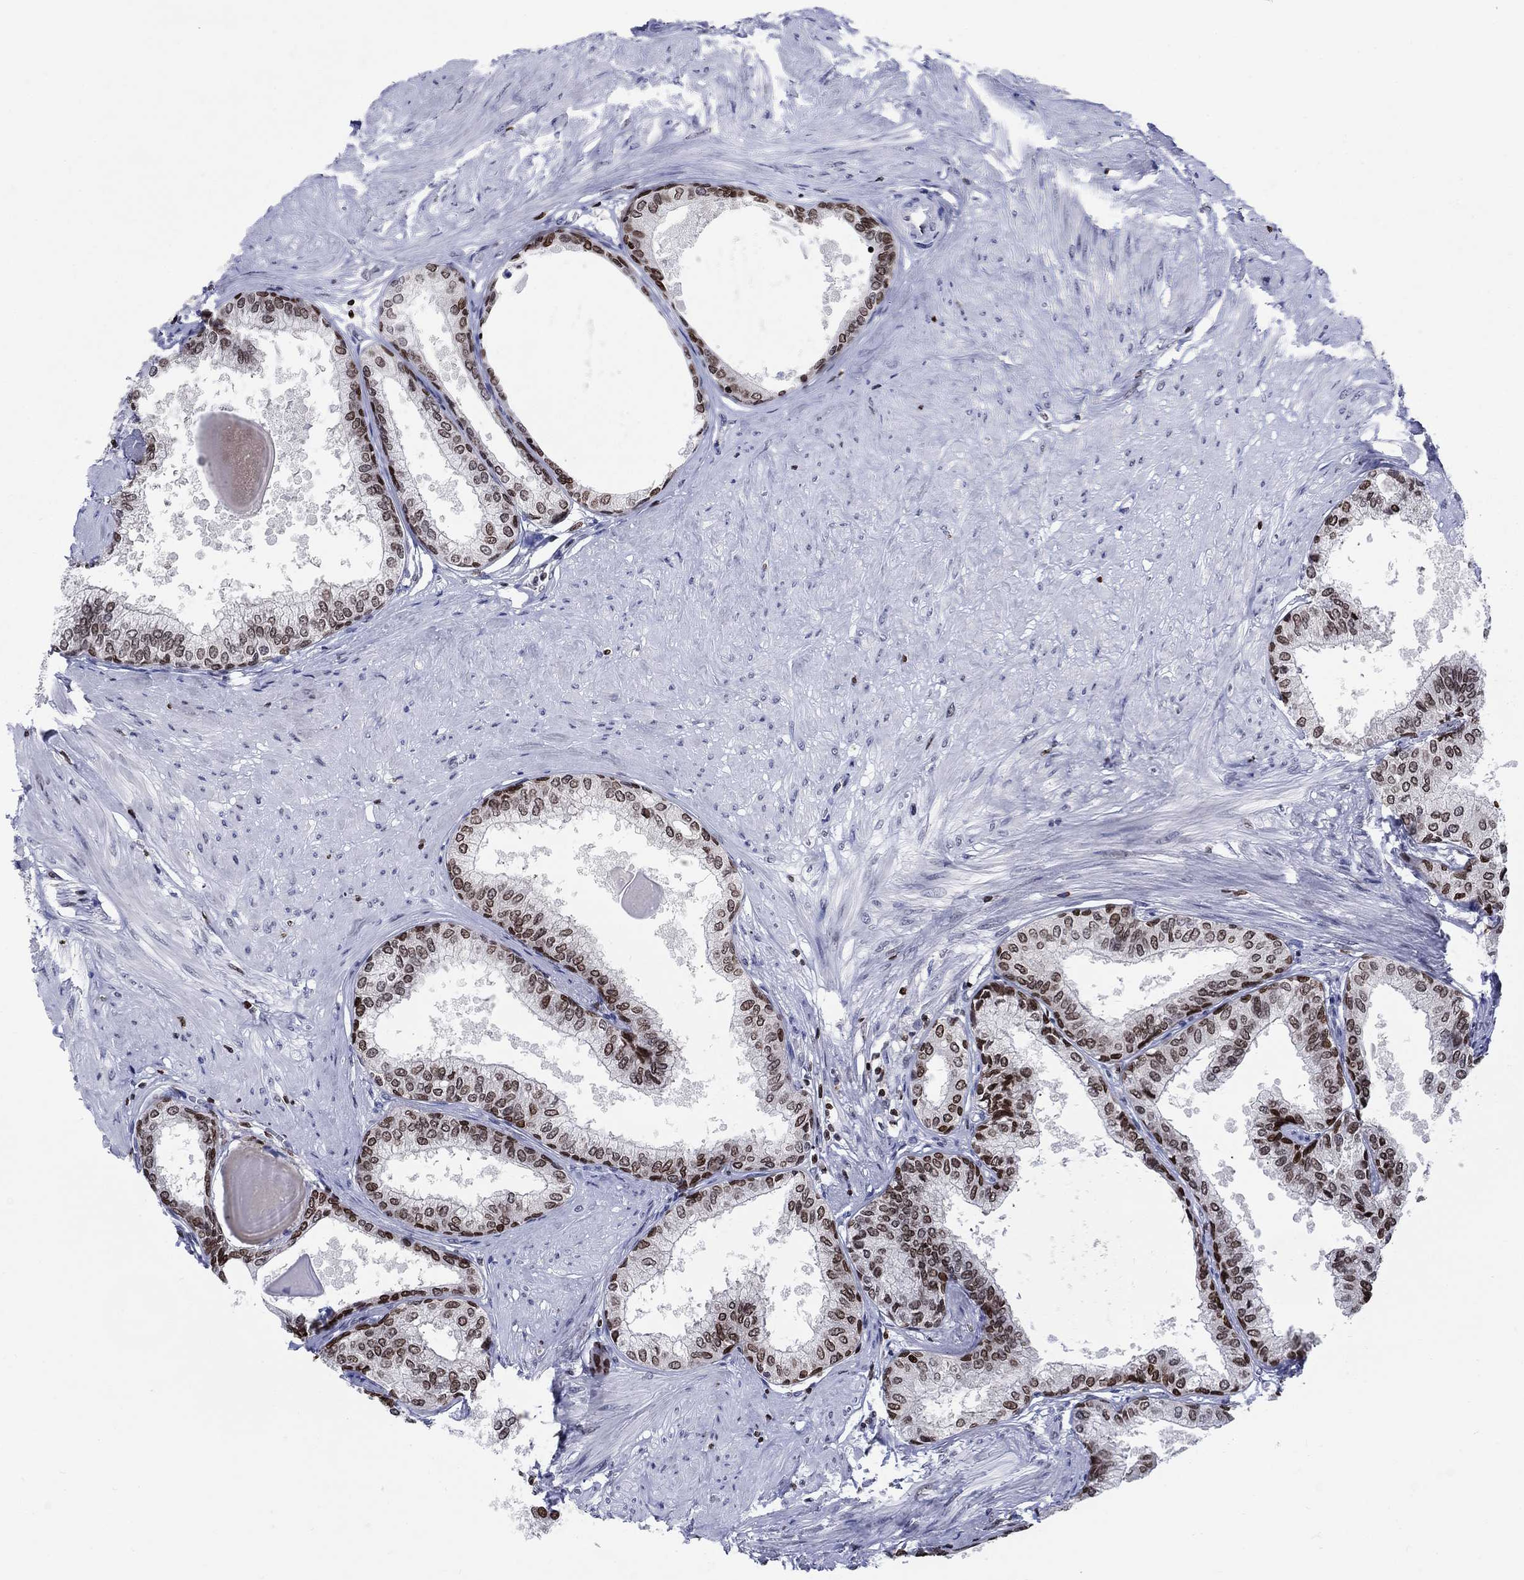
{"staining": {"intensity": "moderate", "quantity": "25%-75%", "location": "nuclear"}, "tissue": "prostate", "cell_type": "Glandular cells", "image_type": "normal", "snomed": [{"axis": "morphology", "description": "Normal tissue, NOS"}, {"axis": "topography", "description": "Prostate"}], "caption": "Human prostate stained for a protein (brown) shows moderate nuclear positive positivity in approximately 25%-75% of glandular cells.", "gene": "HMGA1", "patient": {"sex": "male", "age": 63}}